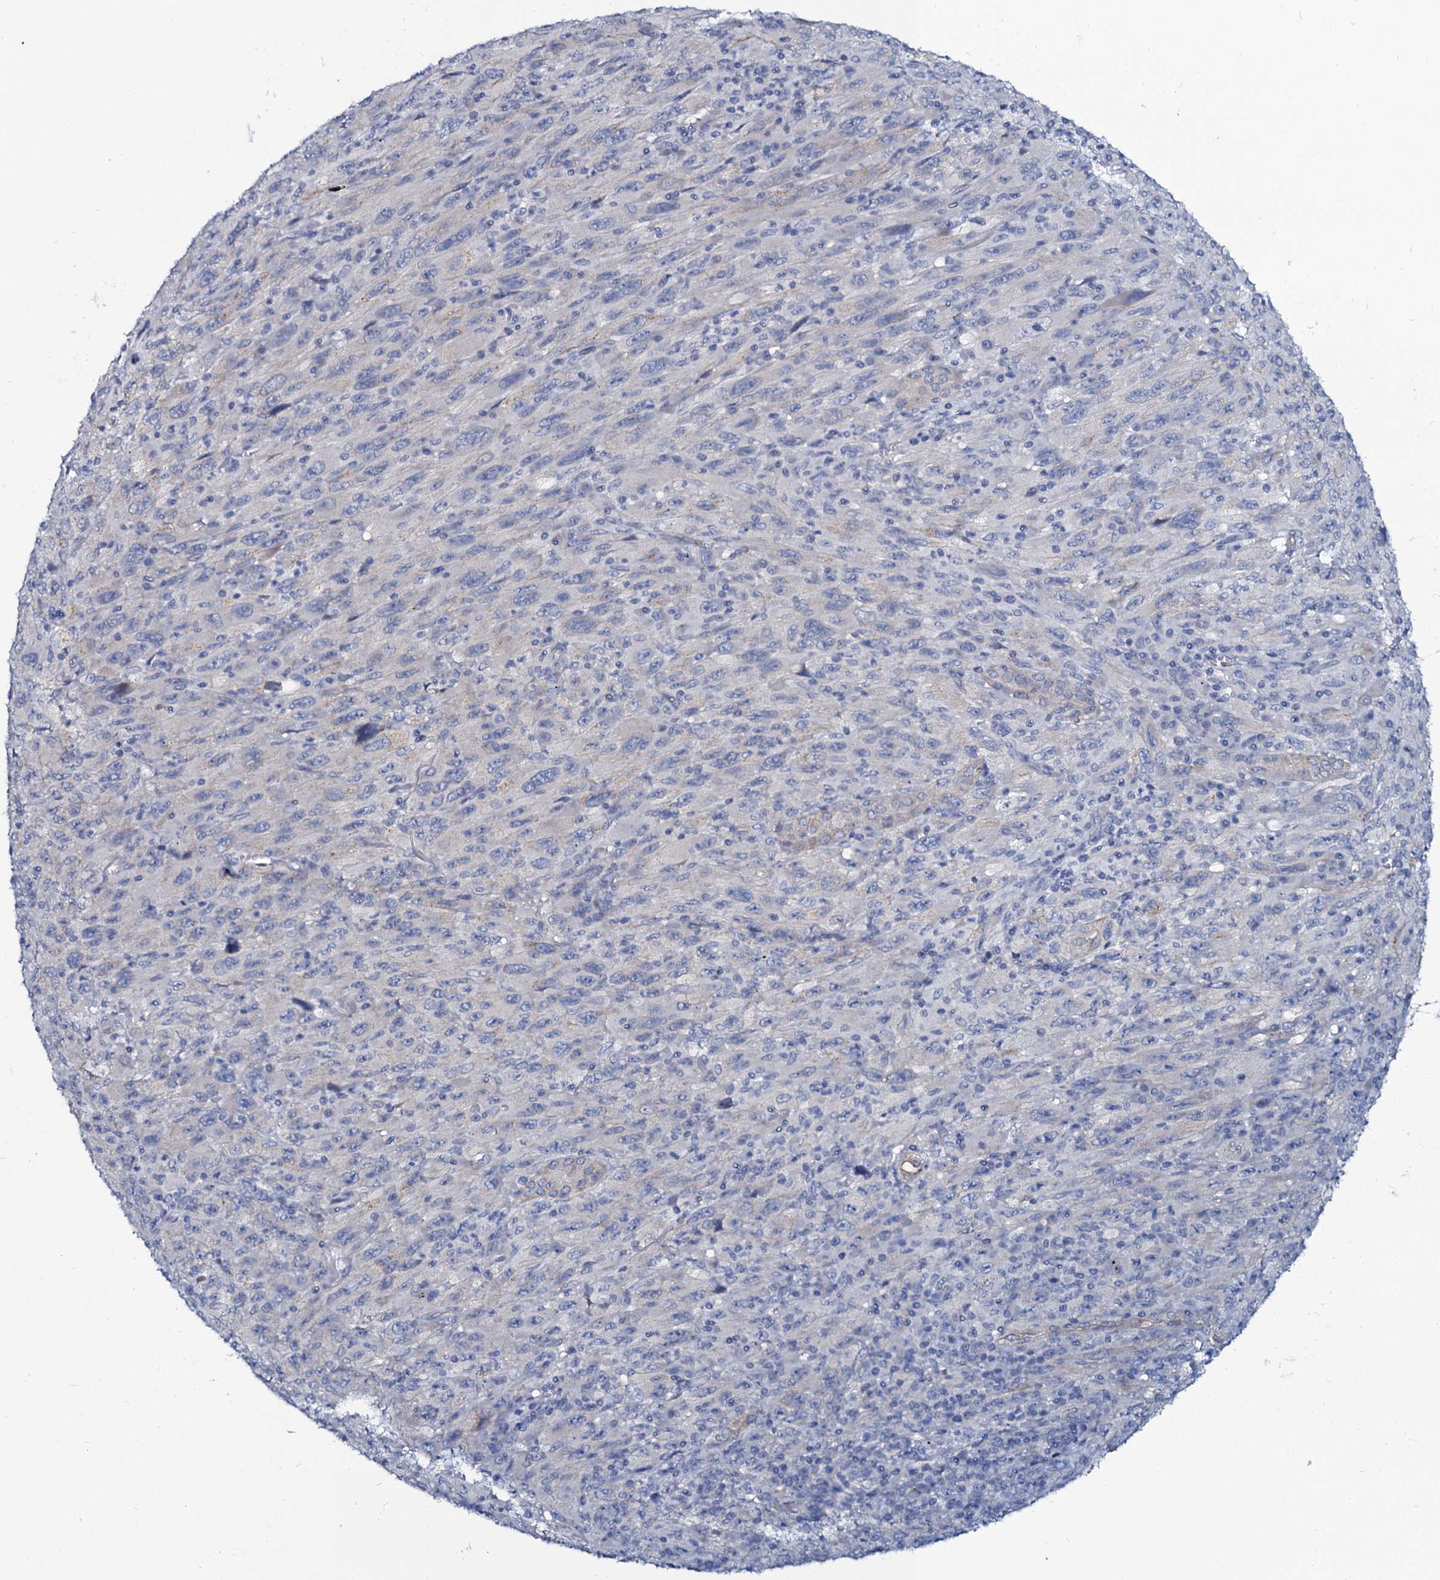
{"staining": {"intensity": "negative", "quantity": "none", "location": "none"}, "tissue": "melanoma", "cell_type": "Tumor cells", "image_type": "cancer", "snomed": [{"axis": "morphology", "description": "Malignant melanoma, Metastatic site"}, {"axis": "topography", "description": "Skin"}], "caption": "Histopathology image shows no protein positivity in tumor cells of malignant melanoma (metastatic site) tissue.", "gene": "C10orf88", "patient": {"sex": "female", "age": 56}}